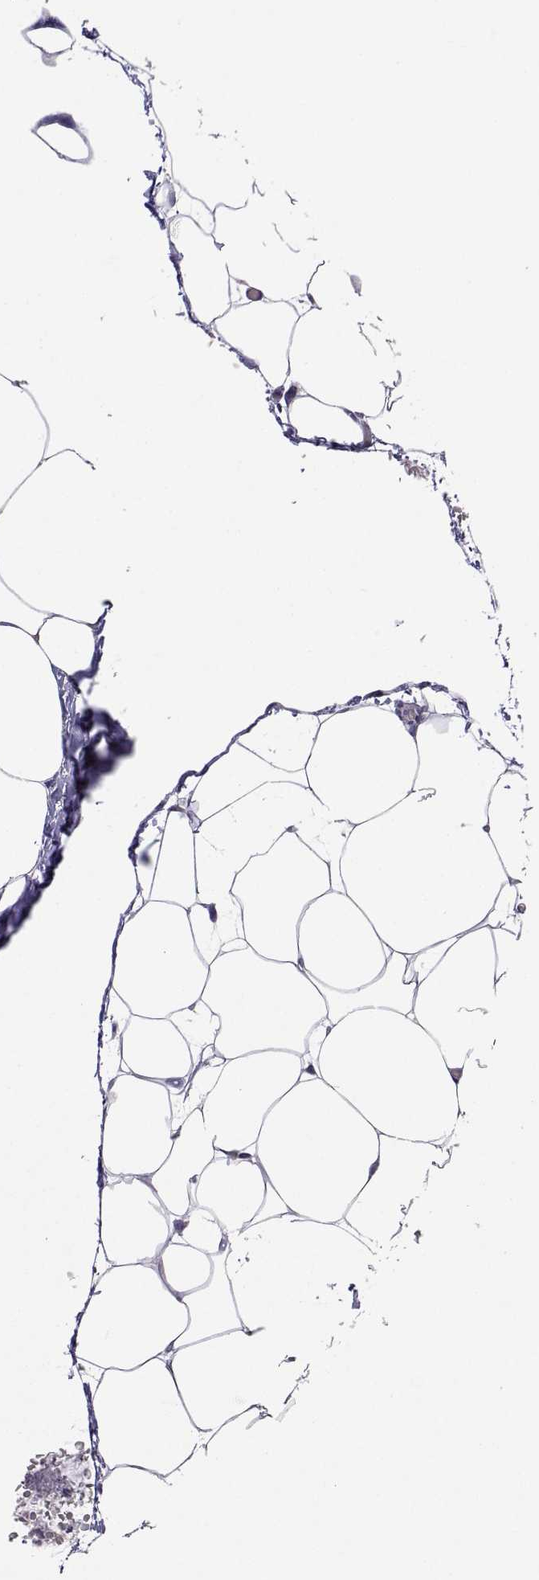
{"staining": {"intensity": "negative", "quantity": "none", "location": "none"}, "tissue": "adipose tissue", "cell_type": "Adipocytes", "image_type": "normal", "snomed": [{"axis": "morphology", "description": "Normal tissue, NOS"}, {"axis": "topography", "description": "Adipose tissue"}], "caption": "Micrograph shows no protein expression in adipocytes of benign adipose tissue.", "gene": "MS4A1", "patient": {"sex": "male", "age": 57}}